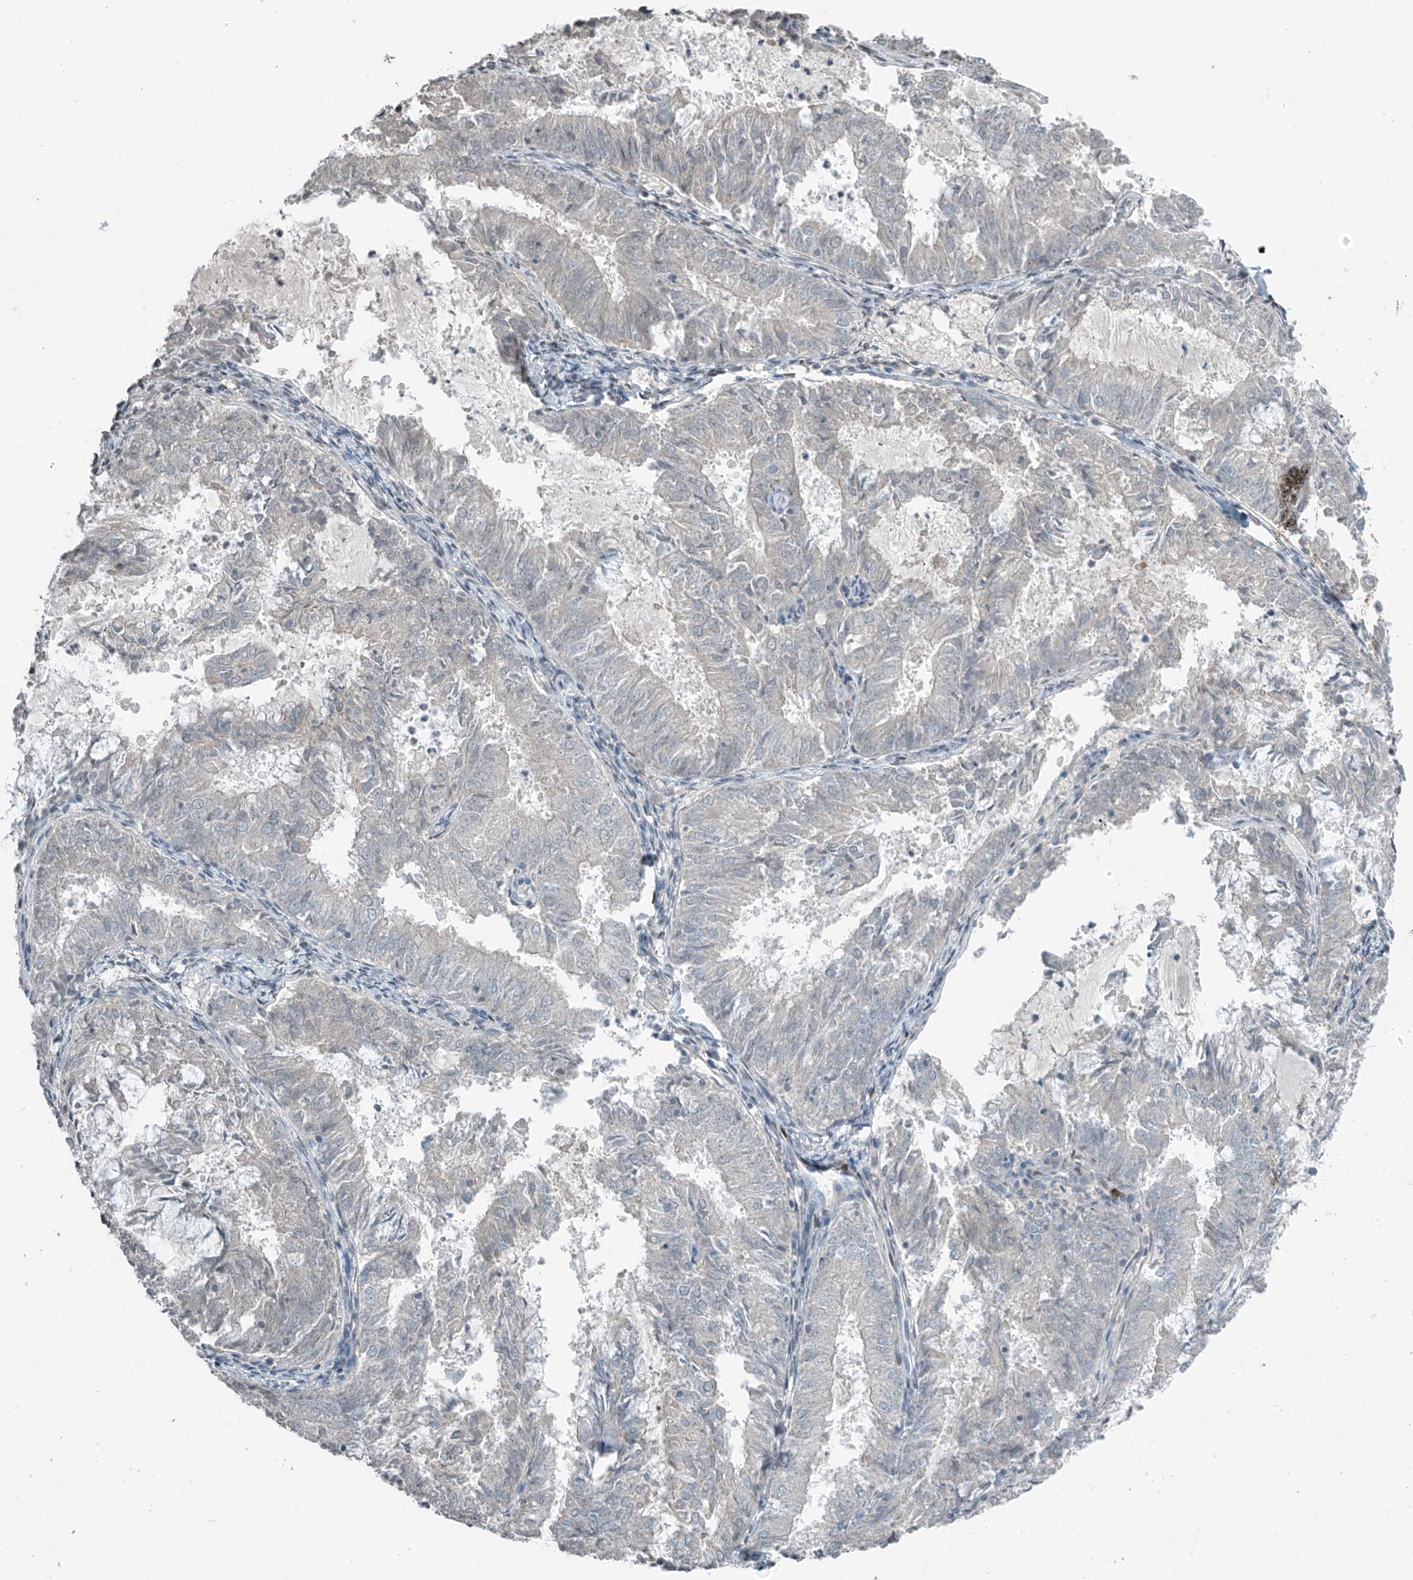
{"staining": {"intensity": "negative", "quantity": "none", "location": "none"}, "tissue": "endometrial cancer", "cell_type": "Tumor cells", "image_type": "cancer", "snomed": [{"axis": "morphology", "description": "Adenocarcinoma, NOS"}, {"axis": "topography", "description": "Endometrium"}], "caption": "Human endometrial cancer stained for a protein using immunohistochemistry (IHC) exhibits no positivity in tumor cells.", "gene": "HOXA11", "patient": {"sex": "female", "age": 57}}